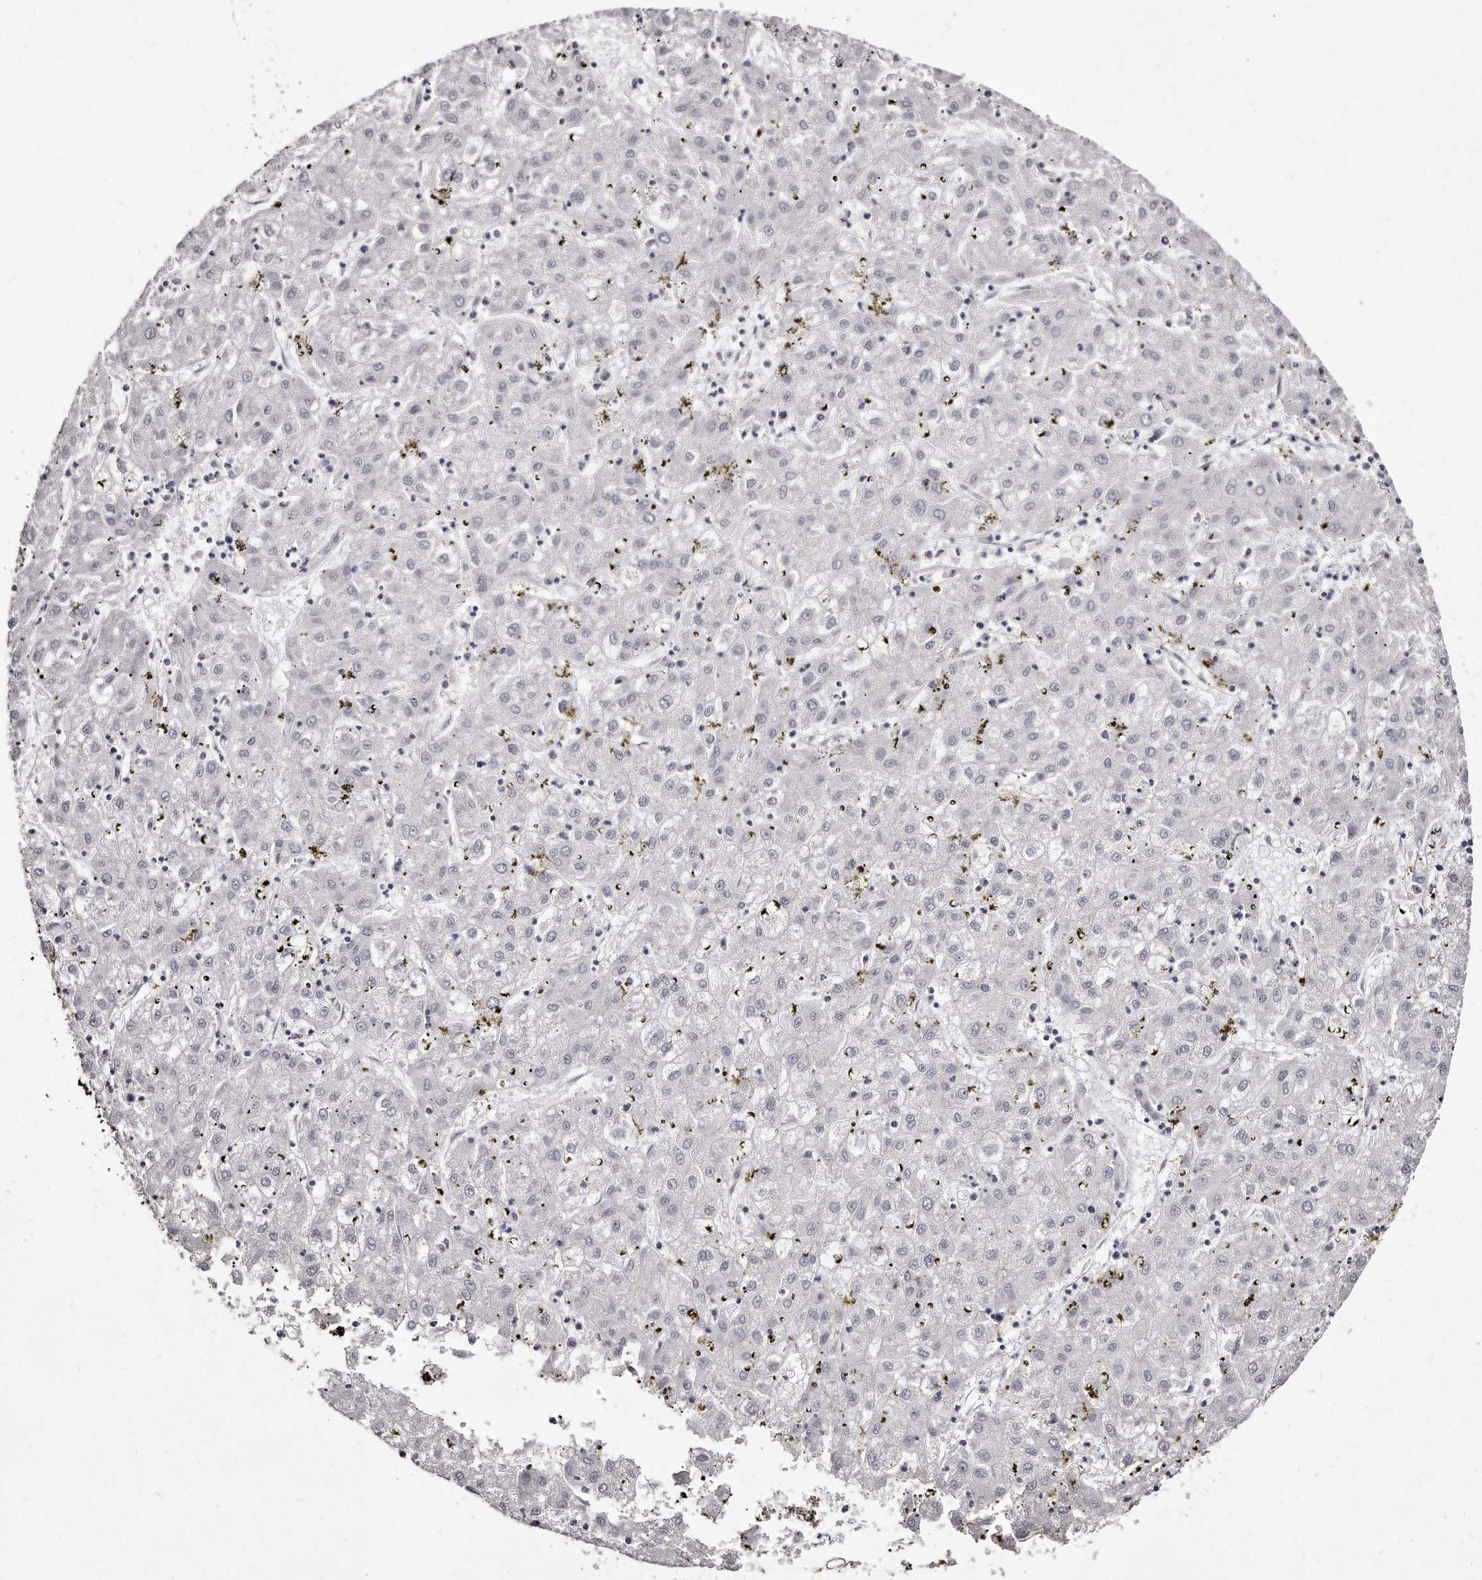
{"staining": {"intensity": "negative", "quantity": "none", "location": "none"}, "tissue": "liver cancer", "cell_type": "Tumor cells", "image_type": "cancer", "snomed": [{"axis": "morphology", "description": "Carcinoma, Hepatocellular, NOS"}, {"axis": "topography", "description": "Liver"}], "caption": "This is an immunohistochemistry micrograph of human hepatocellular carcinoma (liver). There is no staining in tumor cells.", "gene": "LMOD1", "patient": {"sex": "male", "age": 72}}